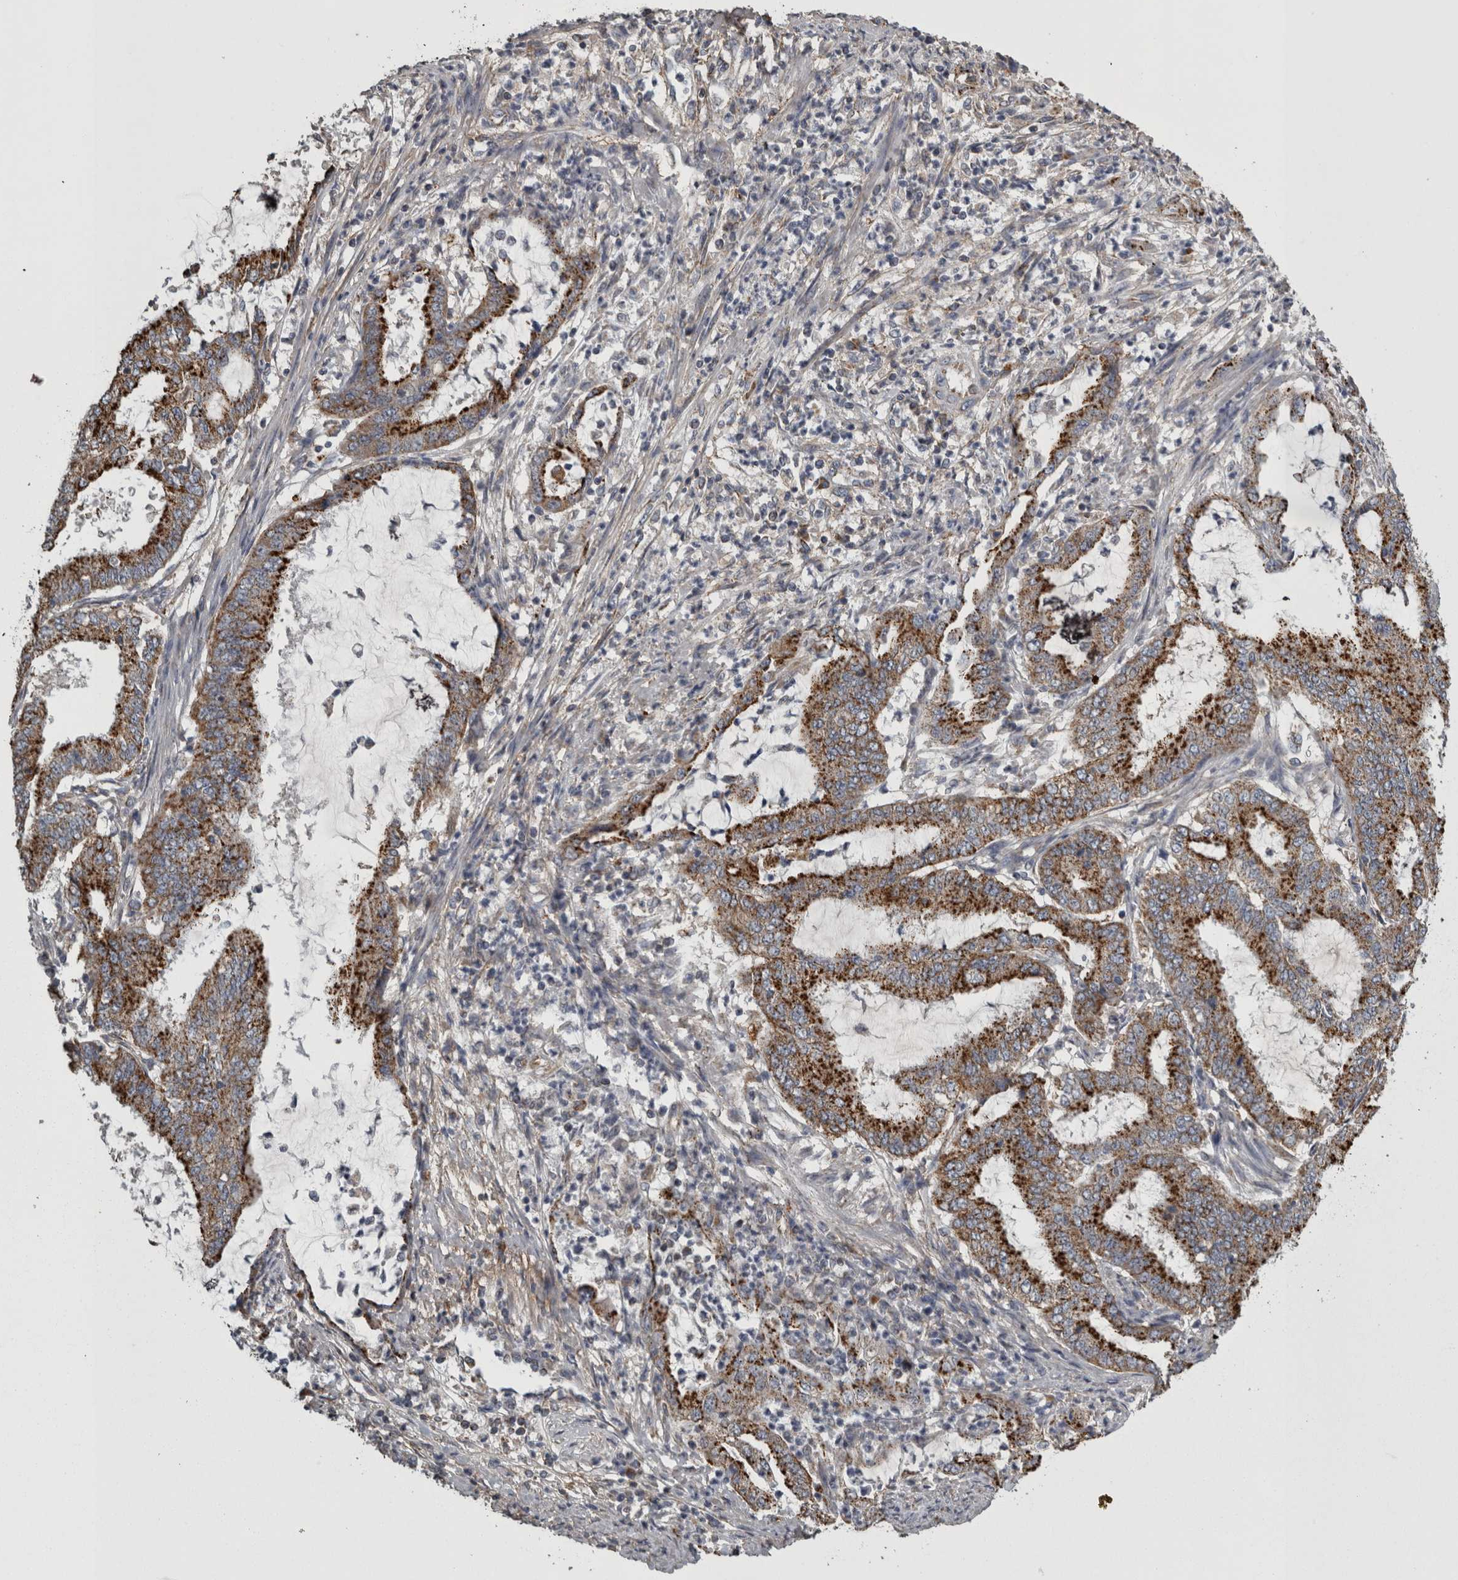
{"staining": {"intensity": "strong", "quantity": ">75%", "location": "cytoplasmic/membranous"}, "tissue": "endometrial cancer", "cell_type": "Tumor cells", "image_type": "cancer", "snomed": [{"axis": "morphology", "description": "Adenocarcinoma, NOS"}, {"axis": "topography", "description": "Endometrium"}], "caption": "The histopathology image reveals a brown stain indicating the presence of a protein in the cytoplasmic/membranous of tumor cells in endometrial cancer. Nuclei are stained in blue.", "gene": "FRK", "patient": {"sex": "female", "age": 51}}